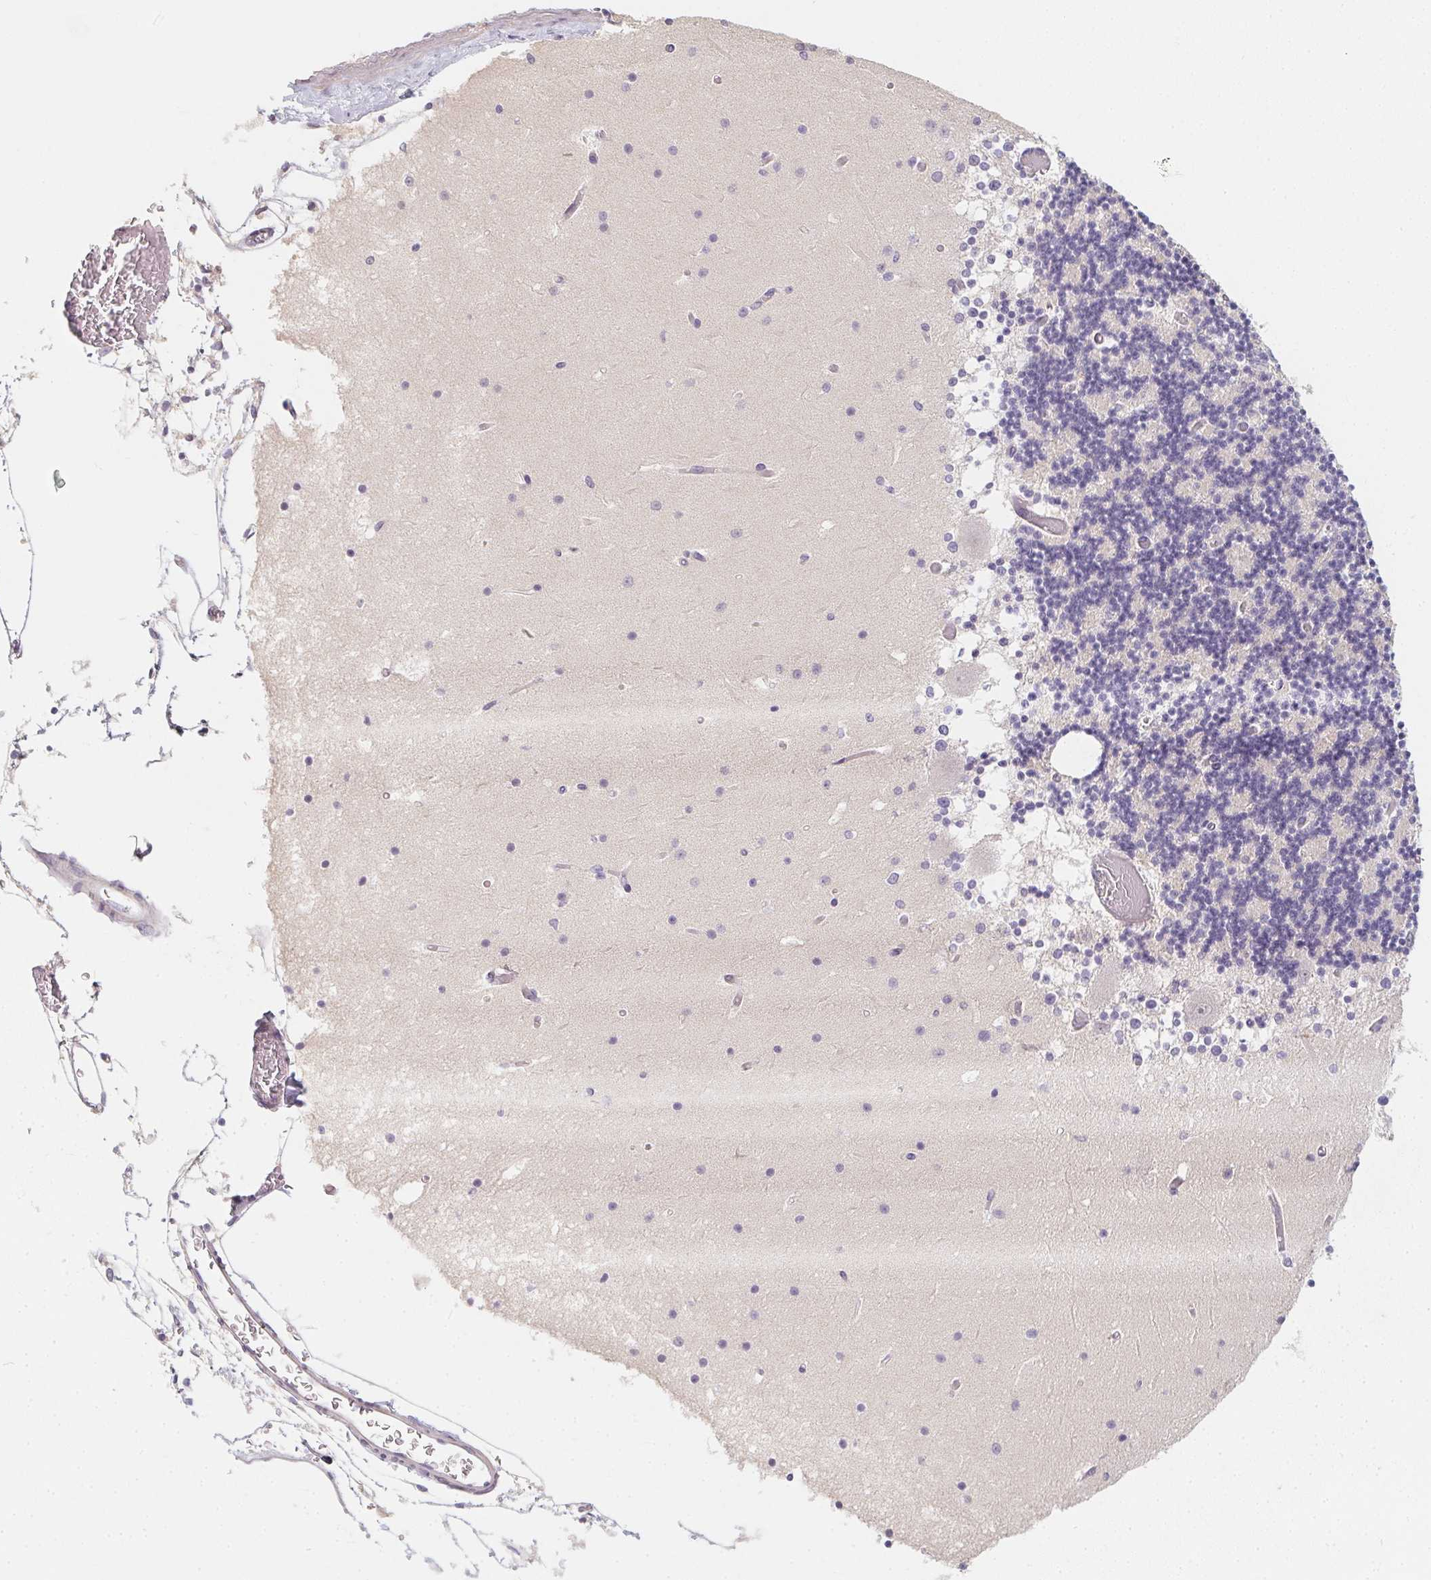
{"staining": {"intensity": "negative", "quantity": "none", "location": "none"}, "tissue": "cerebellum", "cell_type": "Cells in granular layer", "image_type": "normal", "snomed": [{"axis": "morphology", "description": "Normal tissue, NOS"}, {"axis": "topography", "description": "Cerebellum"}], "caption": "DAB immunohistochemical staining of unremarkable human cerebellum shows no significant staining in cells in granular layer.", "gene": "ZBBX", "patient": {"sex": "female", "age": 28}}